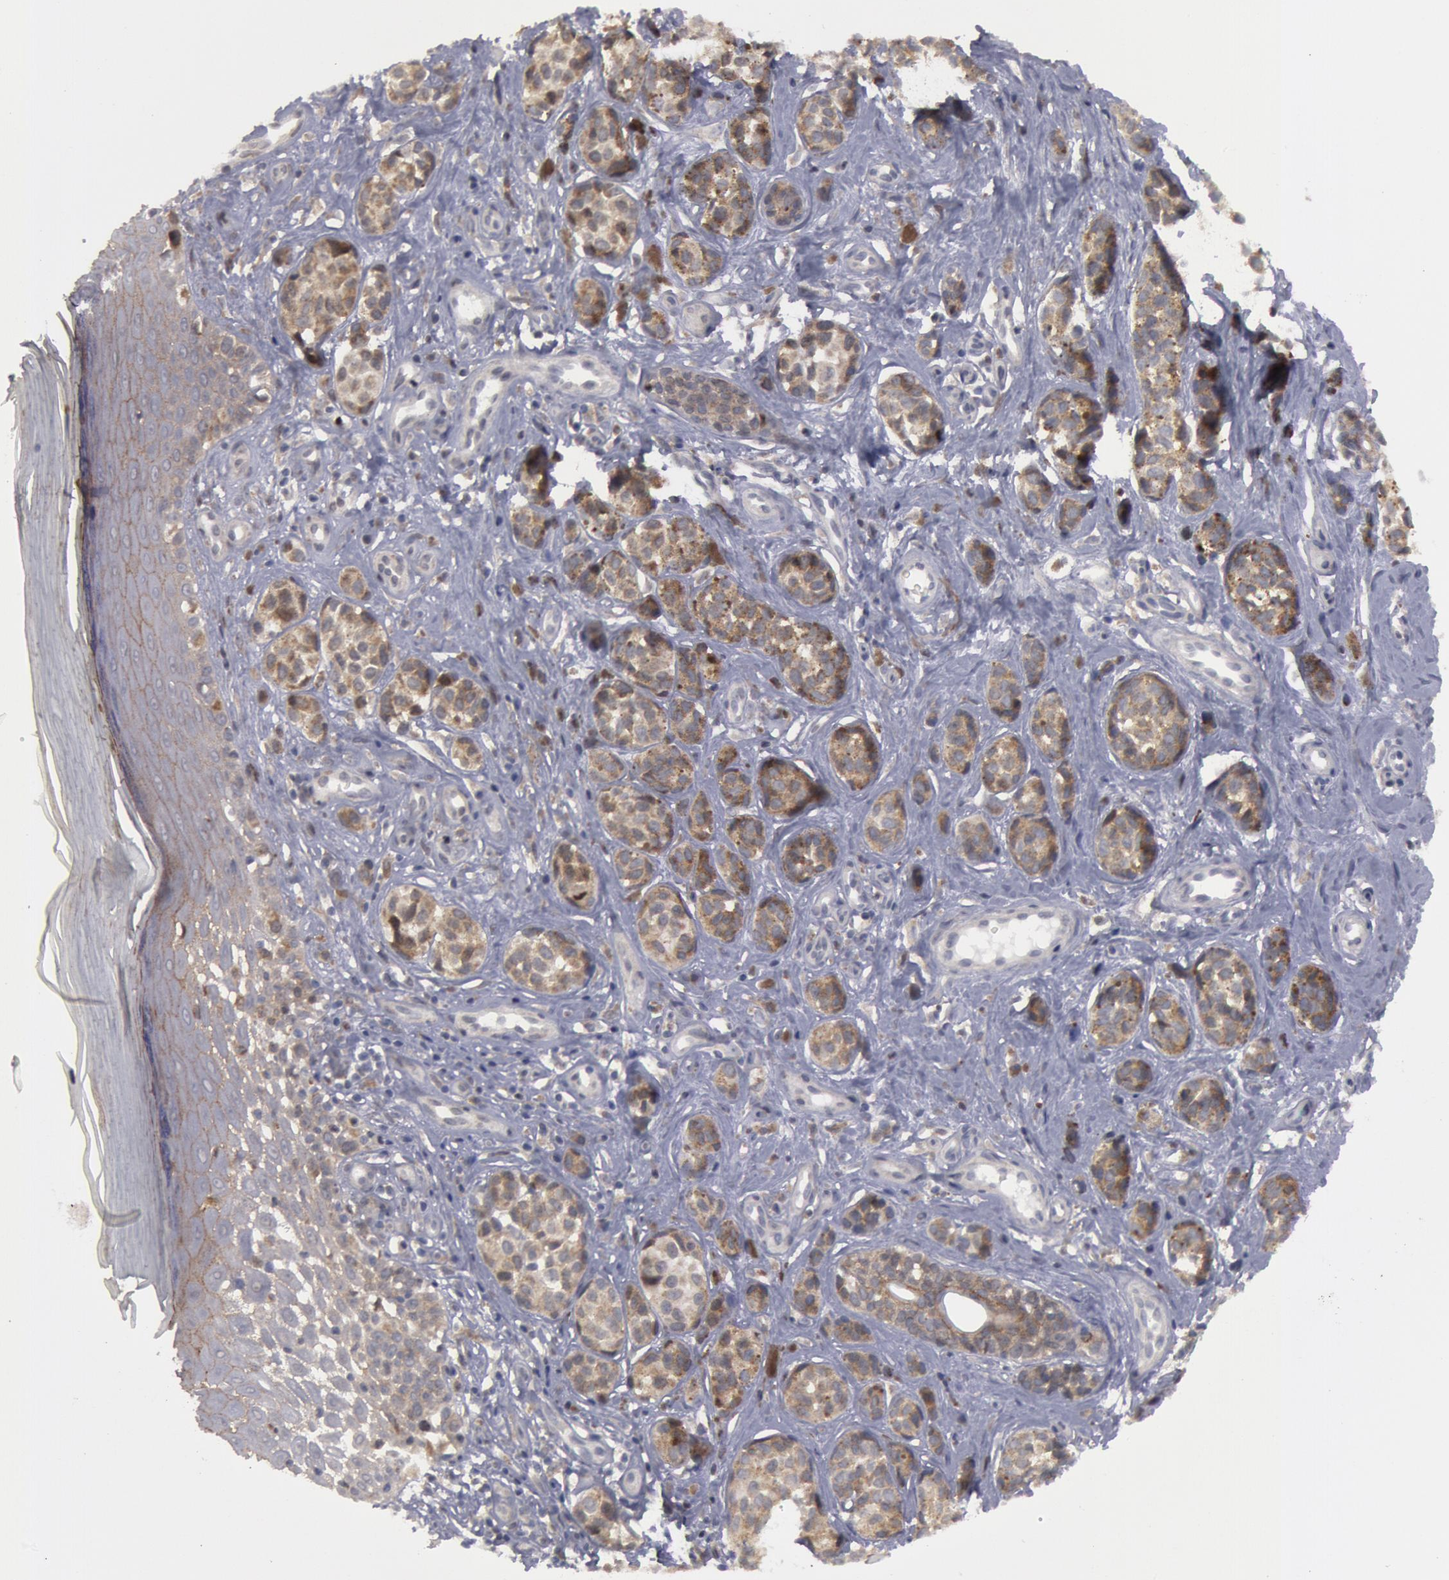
{"staining": {"intensity": "weak", "quantity": "25%-75%", "location": "cytoplasmic/membranous"}, "tissue": "melanoma", "cell_type": "Tumor cells", "image_type": "cancer", "snomed": [{"axis": "morphology", "description": "Malignant melanoma, NOS"}, {"axis": "topography", "description": "Skin"}], "caption": "Tumor cells show low levels of weak cytoplasmic/membranous staining in about 25%-75% of cells in human melanoma.", "gene": "ERBB2", "patient": {"sex": "male", "age": 79}}